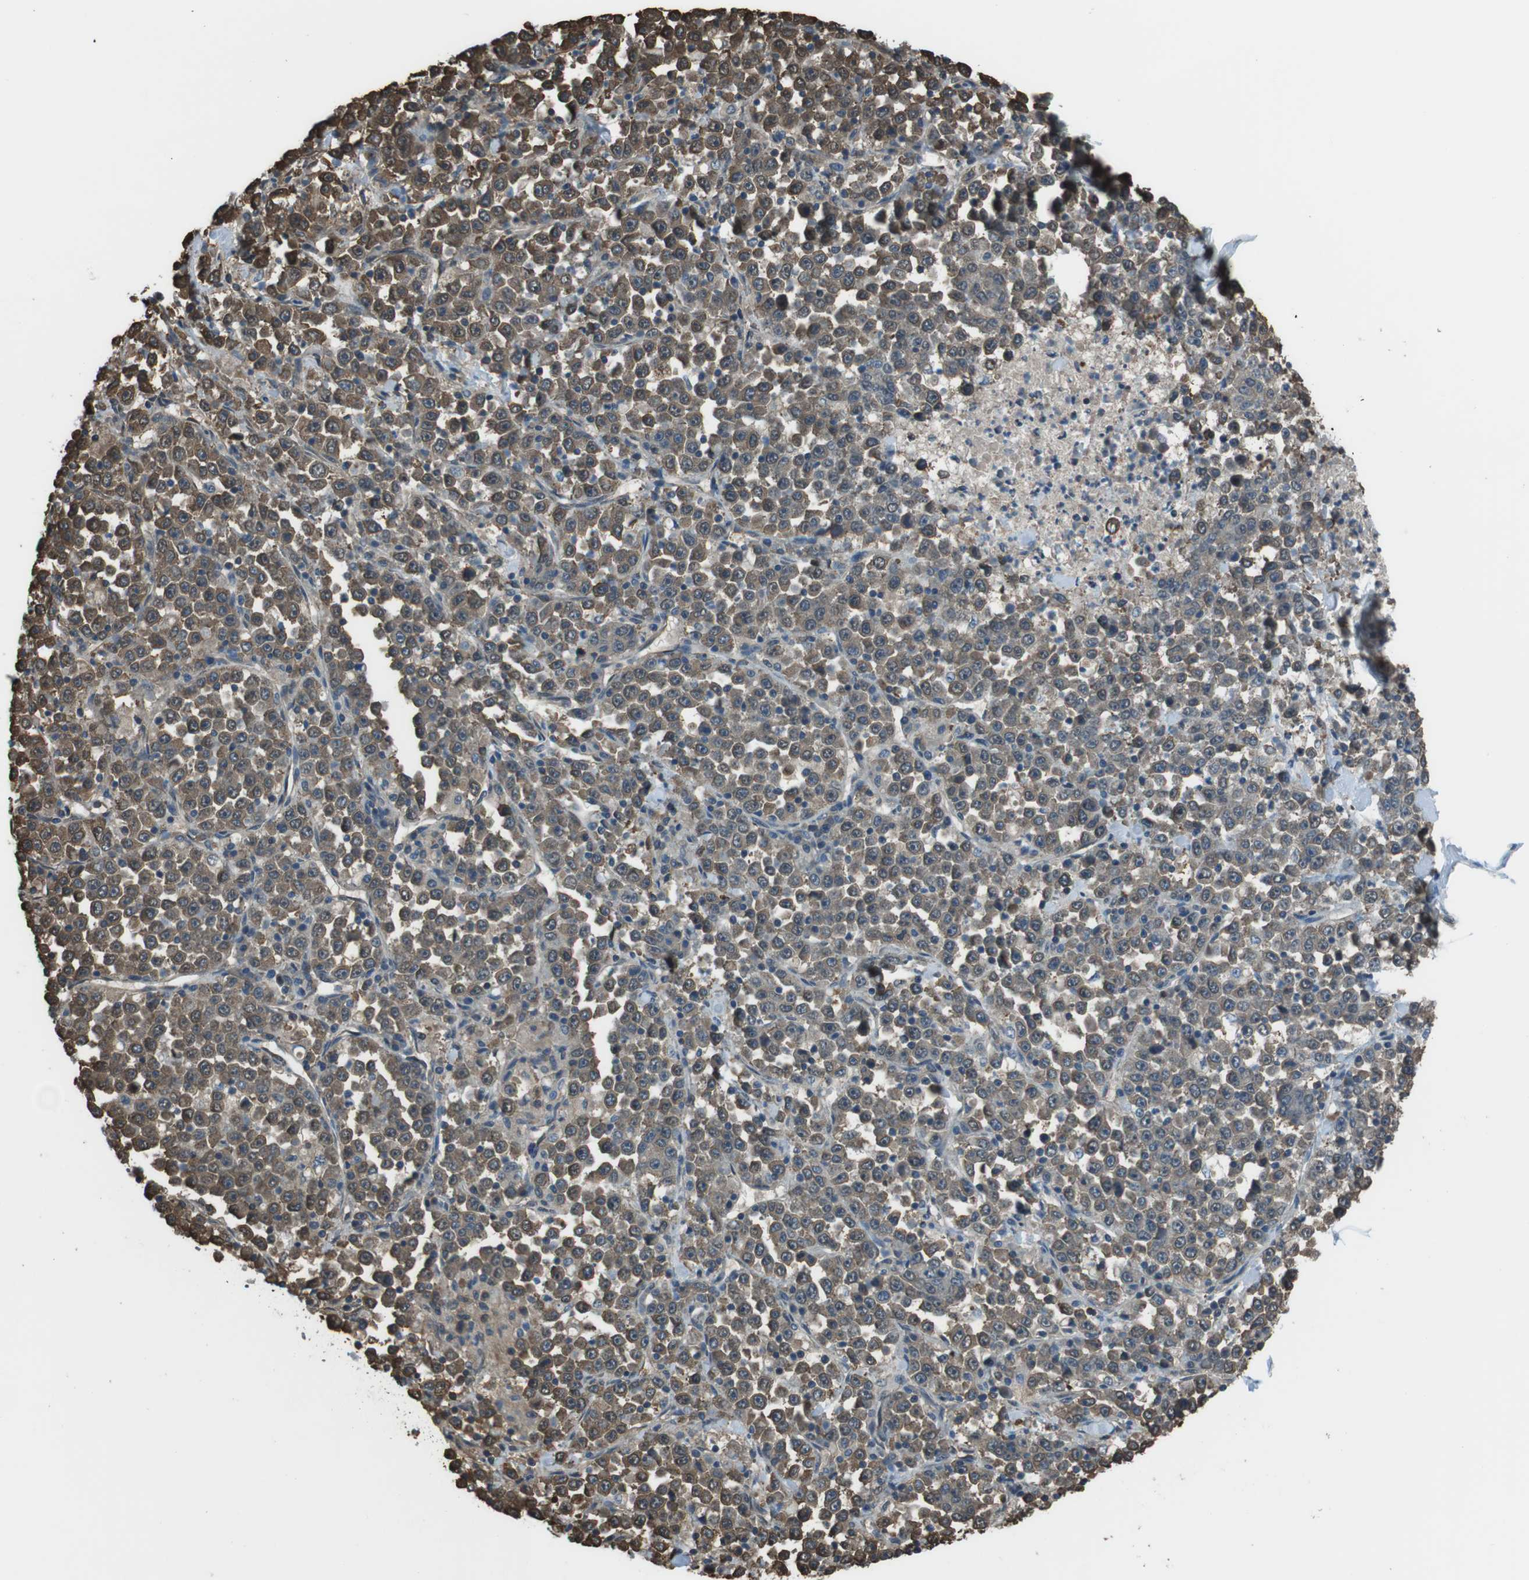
{"staining": {"intensity": "moderate", "quantity": ">75%", "location": "cytoplasmic/membranous"}, "tissue": "stomach cancer", "cell_type": "Tumor cells", "image_type": "cancer", "snomed": [{"axis": "morphology", "description": "Normal tissue, NOS"}, {"axis": "morphology", "description": "Adenocarcinoma, NOS"}, {"axis": "topography", "description": "Stomach, upper"}, {"axis": "topography", "description": "Stomach"}], "caption": "Stomach cancer (adenocarcinoma) tissue exhibits moderate cytoplasmic/membranous positivity in approximately >75% of tumor cells The staining was performed using DAB (3,3'-diaminobenzidine) to visualize the protein expression in brown, while the nuclei were stained in blue with hematoxylin (Magnification: 20x).", "gene": "TWSG1", "patient": {"sex": "male", "age": 59}}